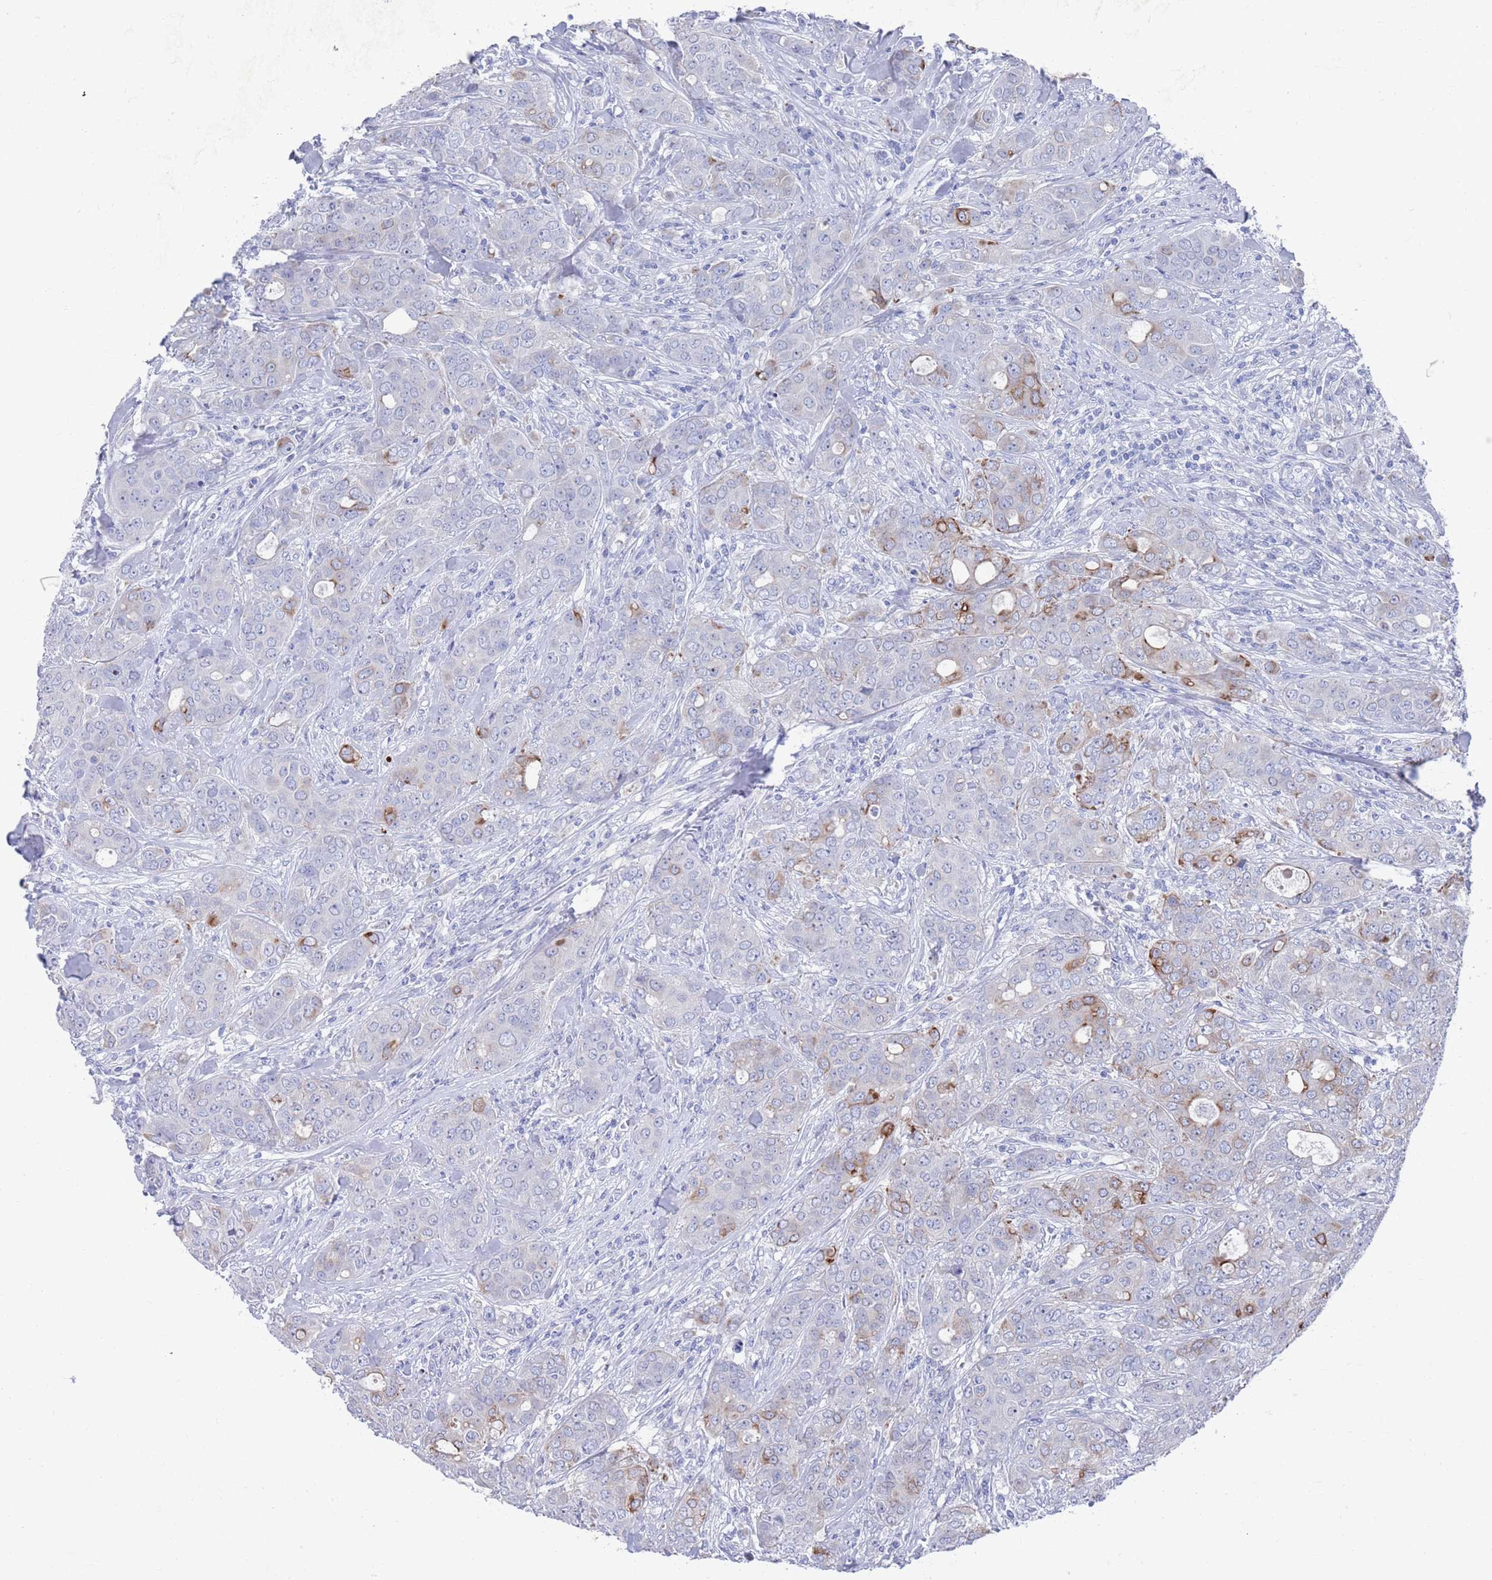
{"staining": {"intensity": "strong", "quantity": "<25%", "location": "cytoplasmic/membranous"}, "tissue": "breast cancer", "cell_type": "Tumor cells", "image_type": "cancer", "snomed": [{"axis": "morphology", "description": "Duct carcinoma"}, {"axis": "topography", "description": "Breast"}], "caption": "Strong cytoplasmic/membranous staining is seen in about <25% of tumor cells in infiltrating ductal carcinoma (breast).", "gene": "MTMR2", "patient": {"sex": "female", "age": 43}}